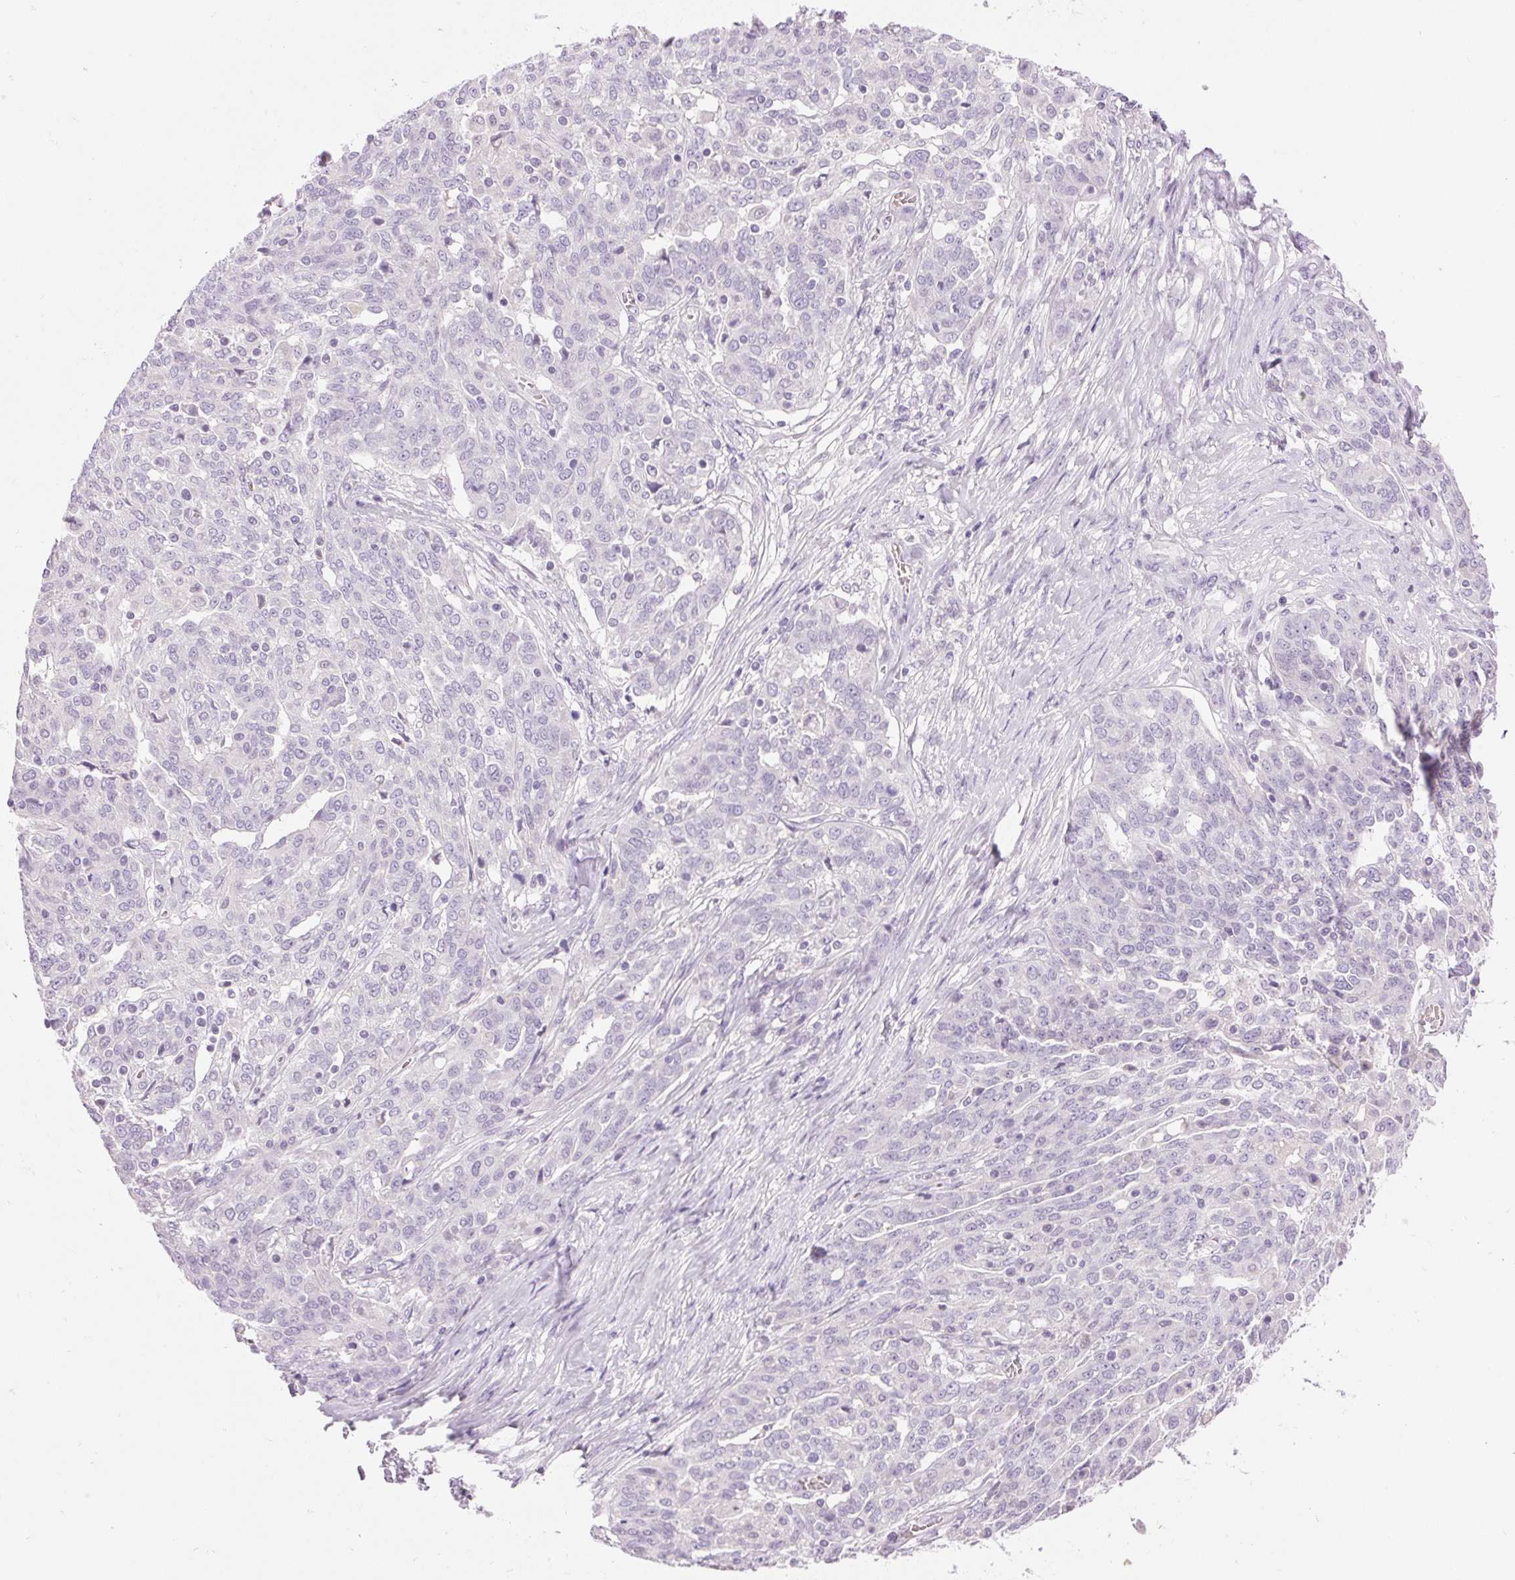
{"staining": {"intensity": "negative", "quantity": "none", "location": "none"}, "tissue": "ovarian cancer", "cell_type": "Tumor cells", "image_type": "cancer", "snomed": [{"axis": "morphology", "description": "Cystadenocarcinoma, serous, NOS"}, {"axis": "topography", "description": "Ovary"}], "caption": "An immunohistochemistry micrograph of ovarian cancer is shown. There is no staining in tumor cells of ovarian cancer. (DAB immunohistochemistry (IHC), high magnification).", "gene": "HSD17B2", "patient": {"sex": "female", "age": 67}}